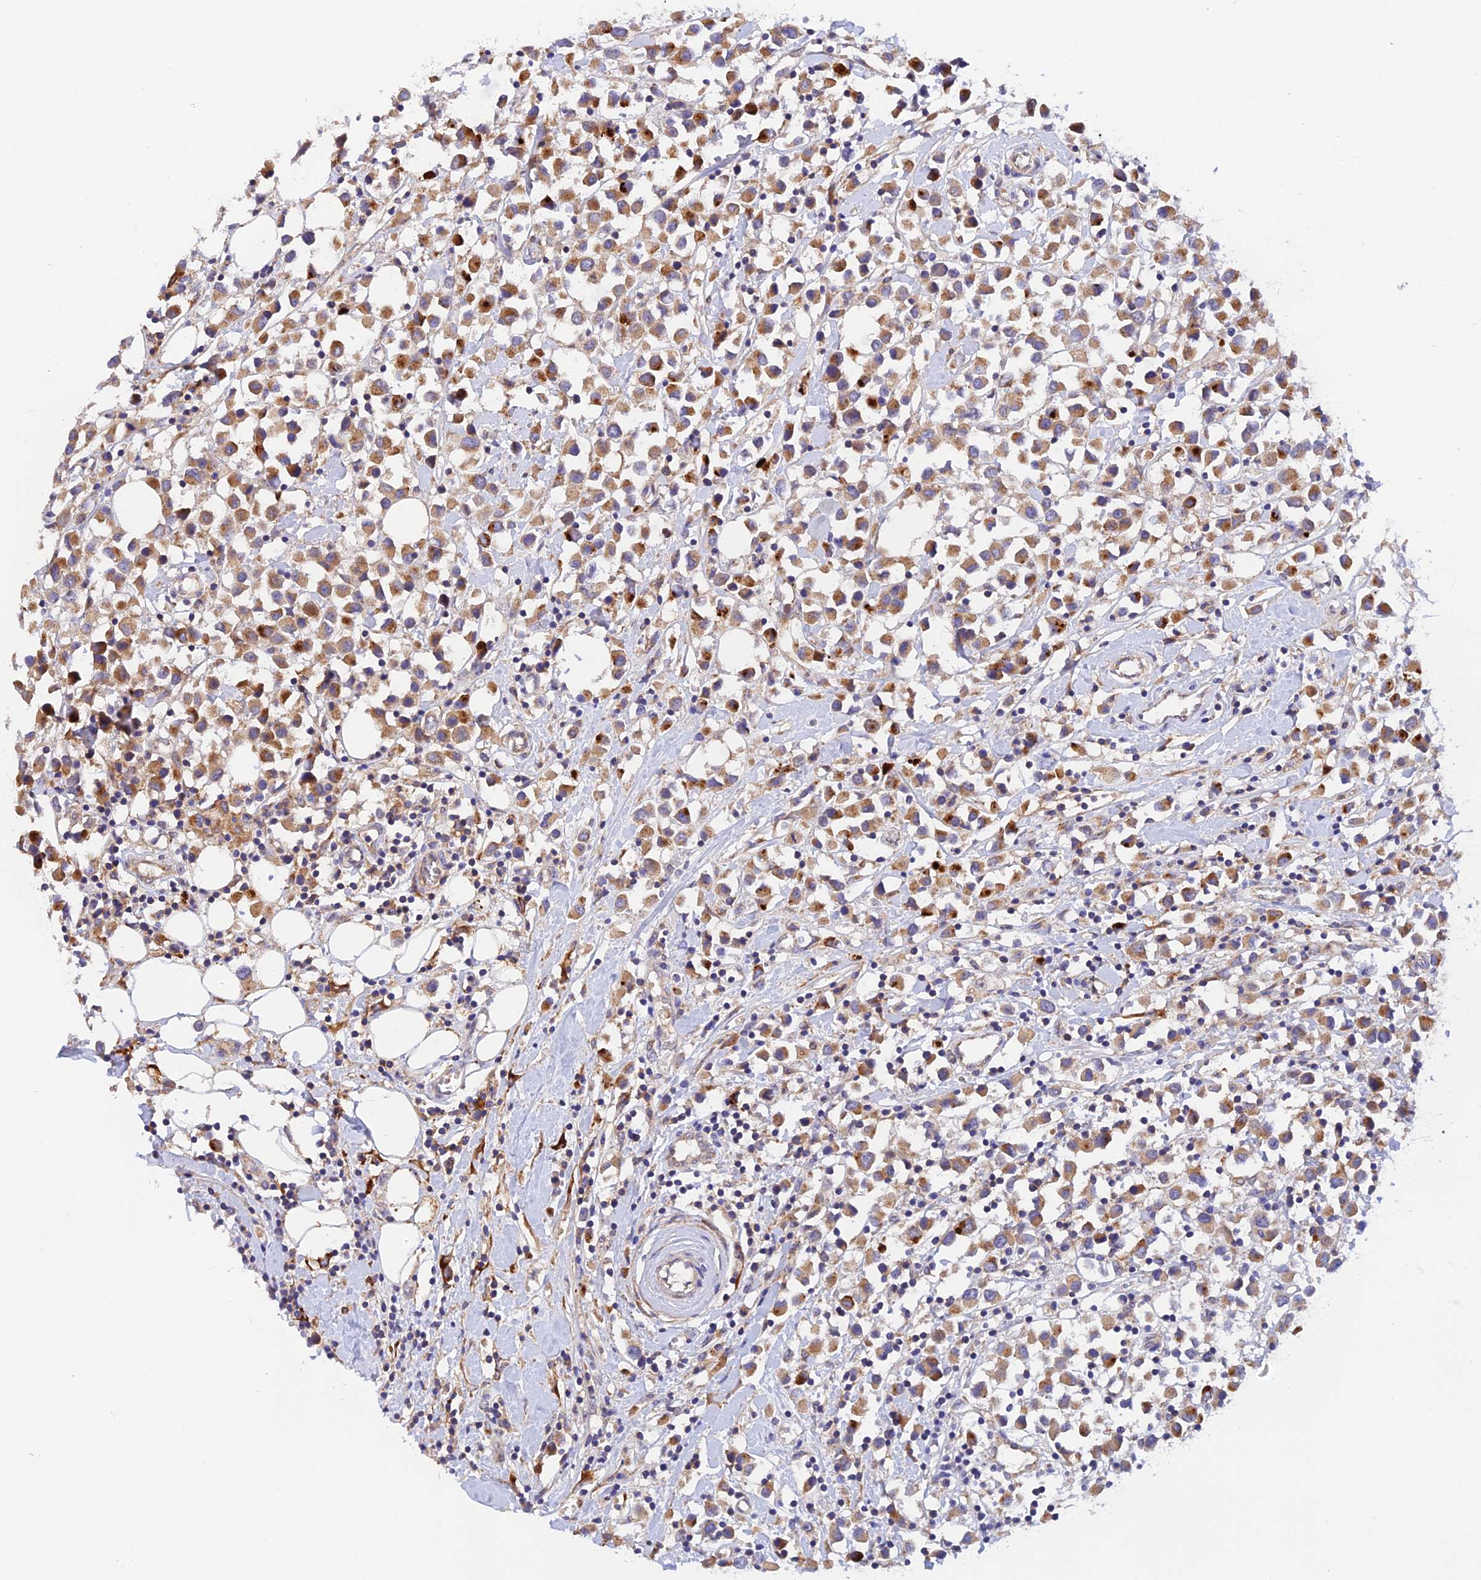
{"staining": {"intensity": "moderate", "quantity": ">75%", "location": "cytoplasmic/membranous"}, "tissue": "breast cancer", "cell_type": "Tumor cells", "image_type": "cancer", "snomed": [{"axis": "morphology", "description": "Duct carcinoma"}, {"axis": "topography", "description": "Breast"}], "caption": "Immunohistochemistry photomicrograph of human breast cancer (infiltrating ductal carcinoma) stained for a protein (brown), which exhibits medium levels of moderate cytoplasmic/membranous expression in about >75% of tumor cells.", "gene": "RANBP6", "patient": {"sex": "female", "age": 61}}